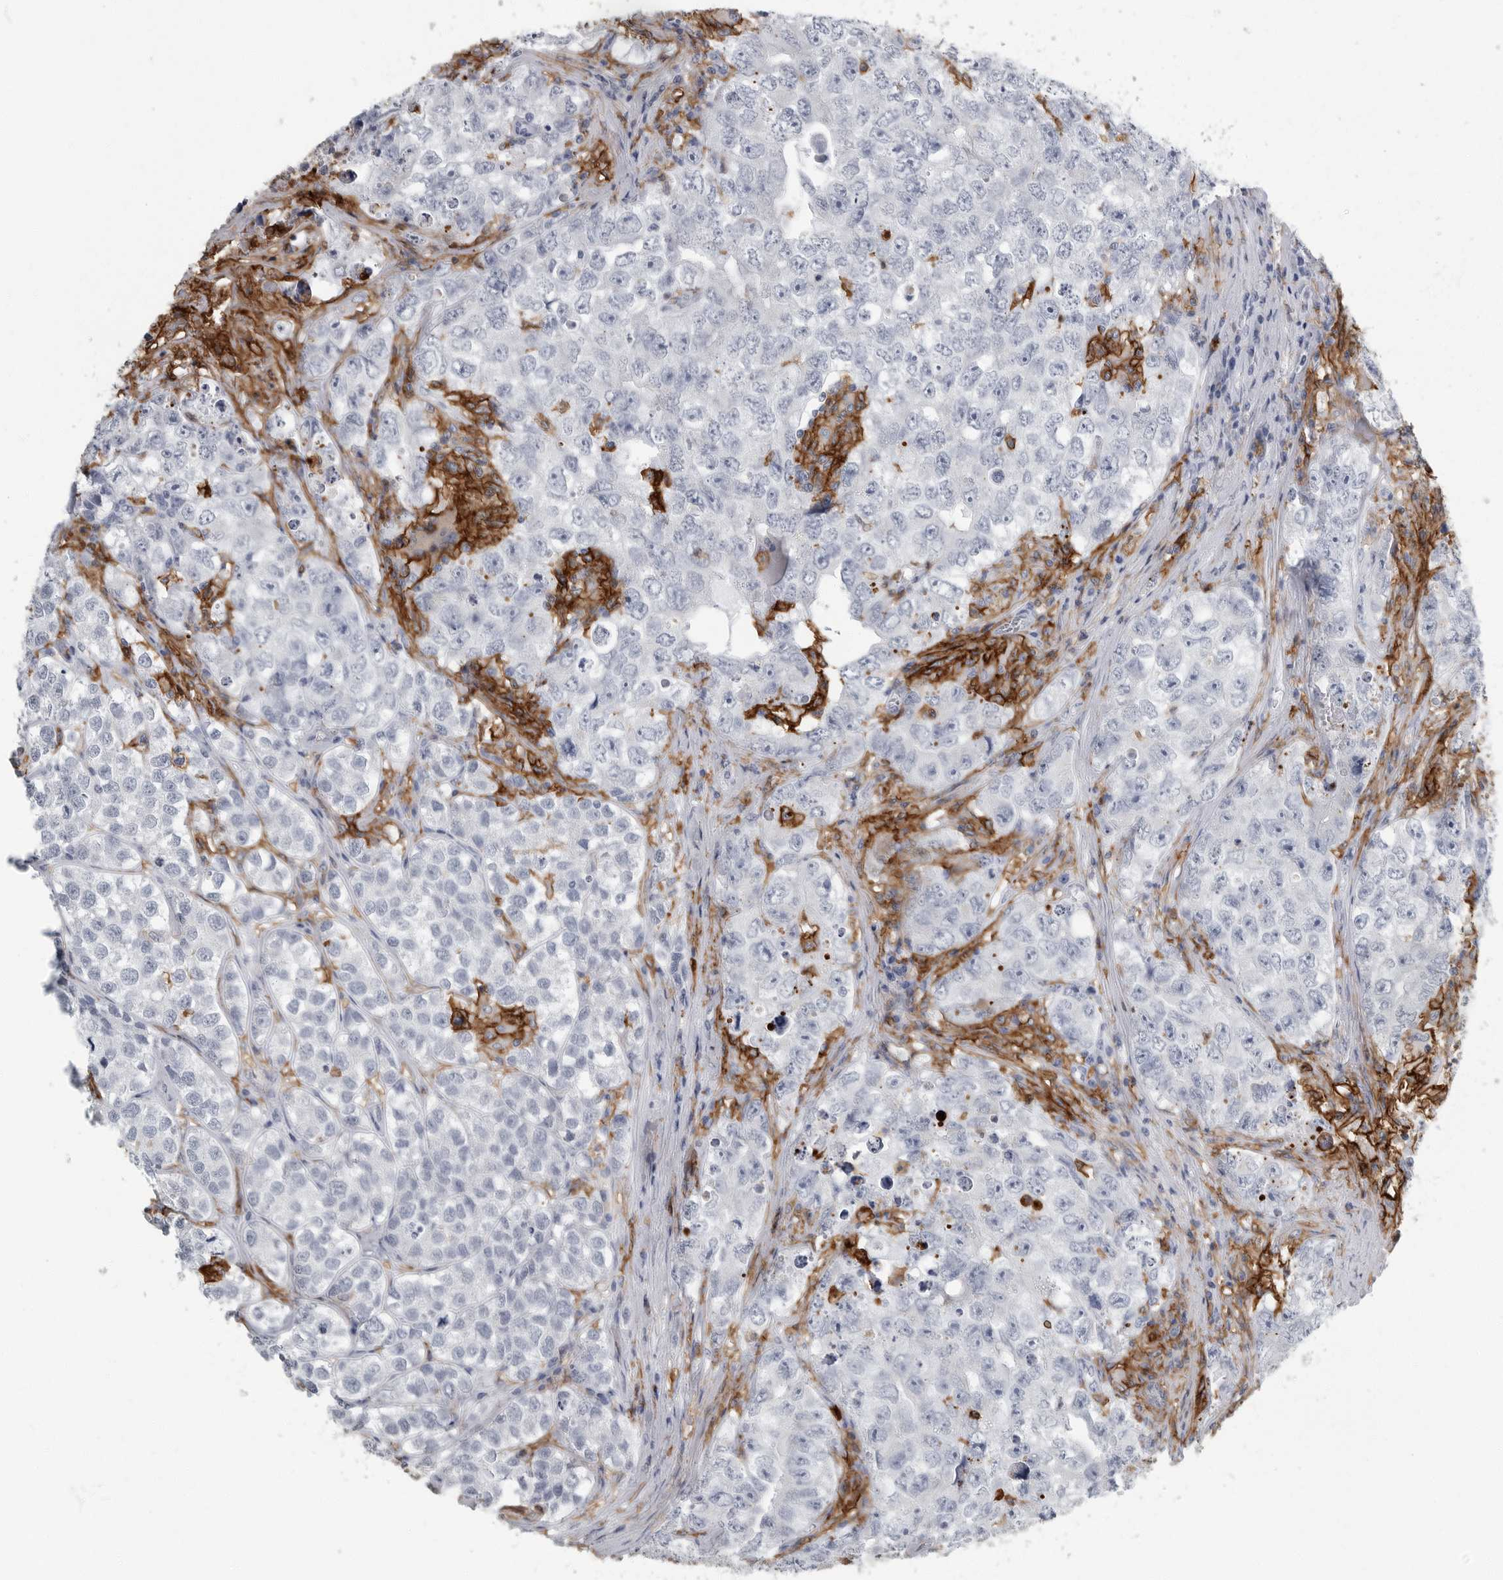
{"staining": {"intensity": "negative", "quantity": "none", "location": "none"}, "tissue": "testis cancer", "cell_type": "Tumor cells", "image_type": "cancer", "snomed": [{"axis": "morphology", "description": "Seminoma, NOS"}, {"axis": "morphology", "description": "Carcinoma, Embryonal, NOS"}, {"axis": "topography", "description": "Testis"}], "caption": "Testis cancer (embryonal carcinoma) stained for a protein using immunohistochemistry displays no expression tumor cells.", "gene": "FCER1G", "patient": {"sex": "male", "age": 43}}